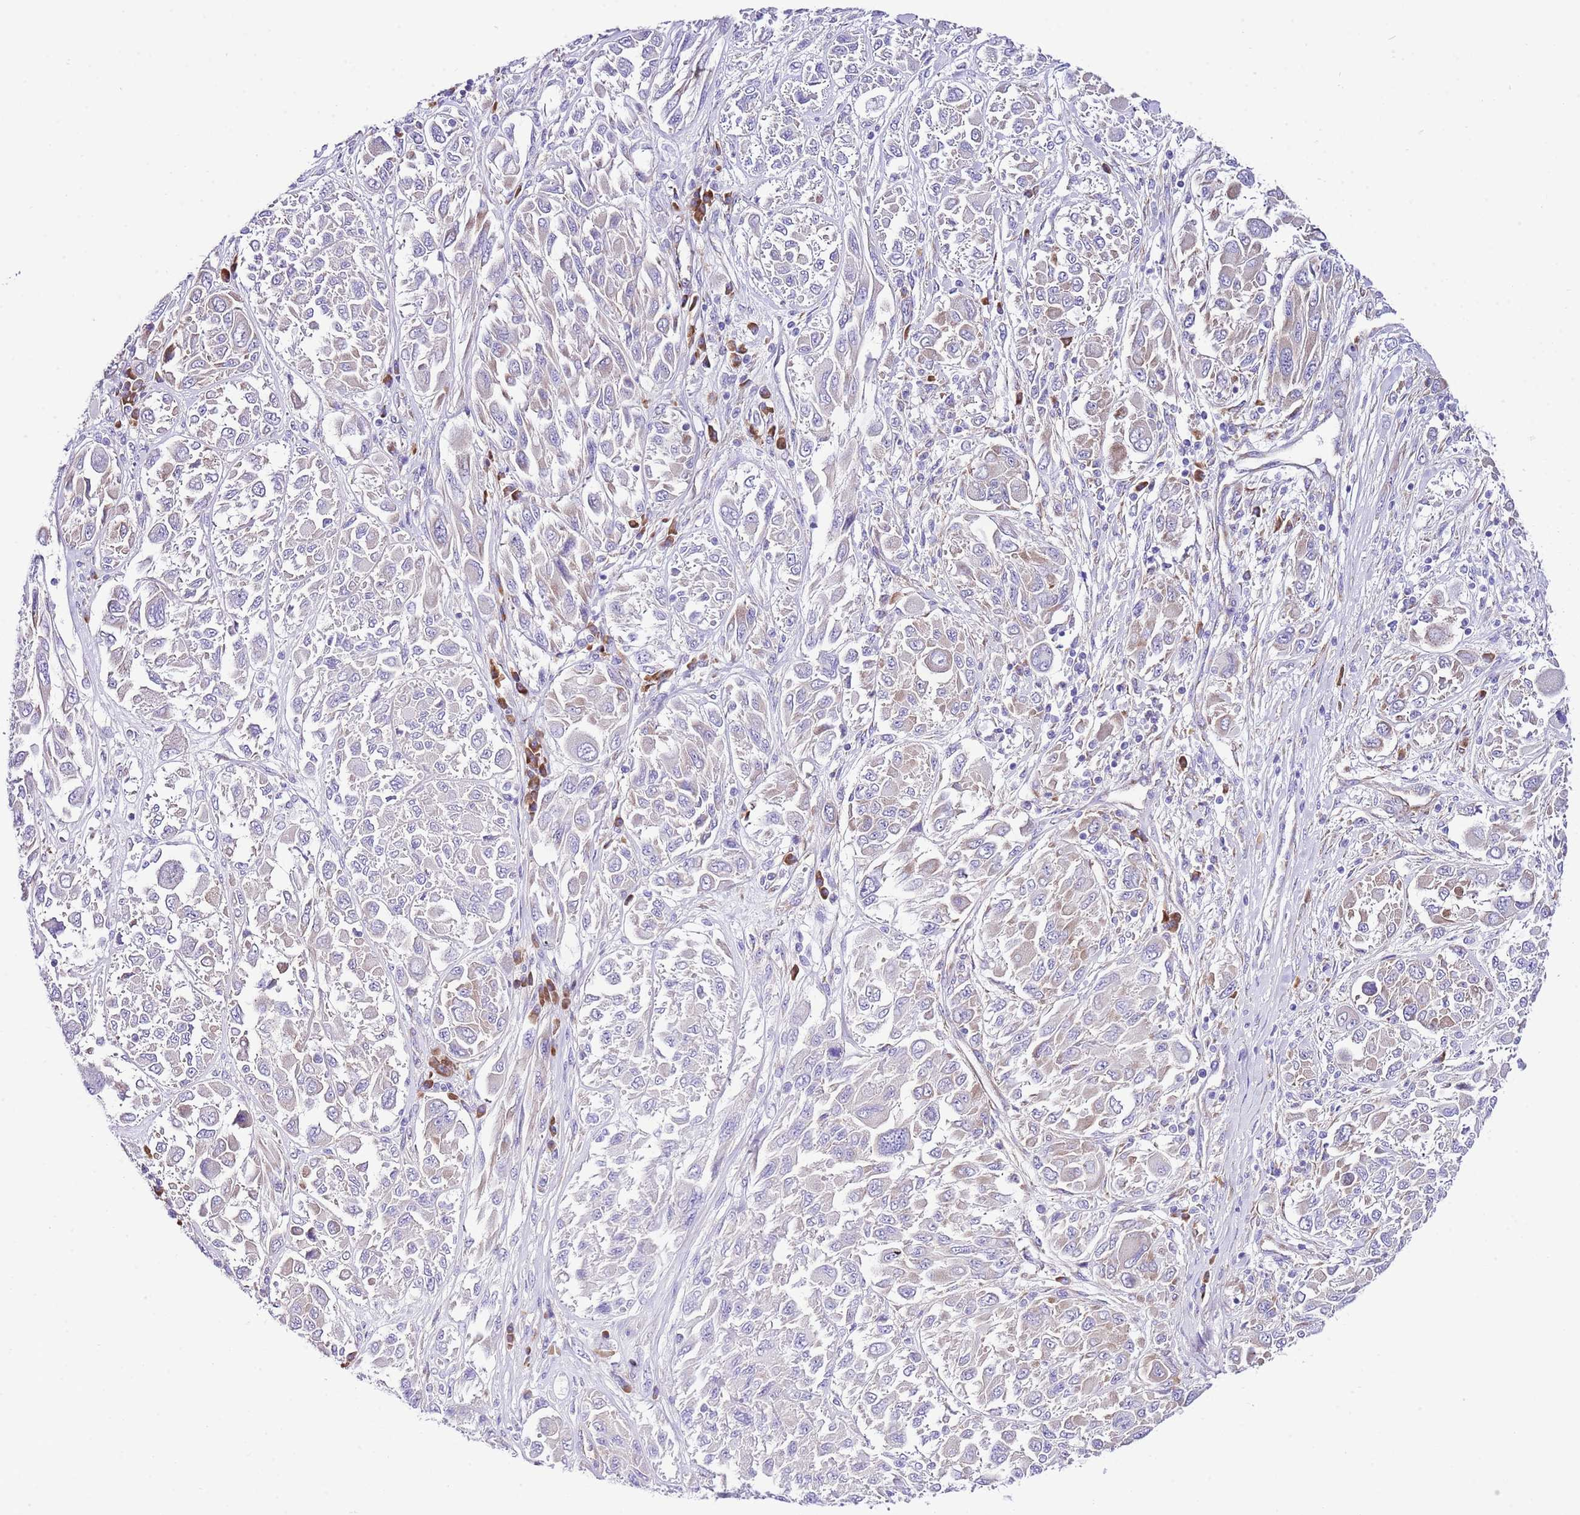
{"staining": {"intensity": "negative", "quantity": "none", "location": "none"}, "tissue": "melanoma", "cell_type": "Tumor cells", "image_type": "cancer", "snomed": [{"axis": "morphology", "description": "Malignant melanoma, NOS"}, {"axis": "topography", "description": "Skin"}], "caption": "A micrograph of melanoma stained for a protein displays no brown staining in tumor cells.", "gene": "RPS10", "patient": {"sex": "female", "age": 91}}